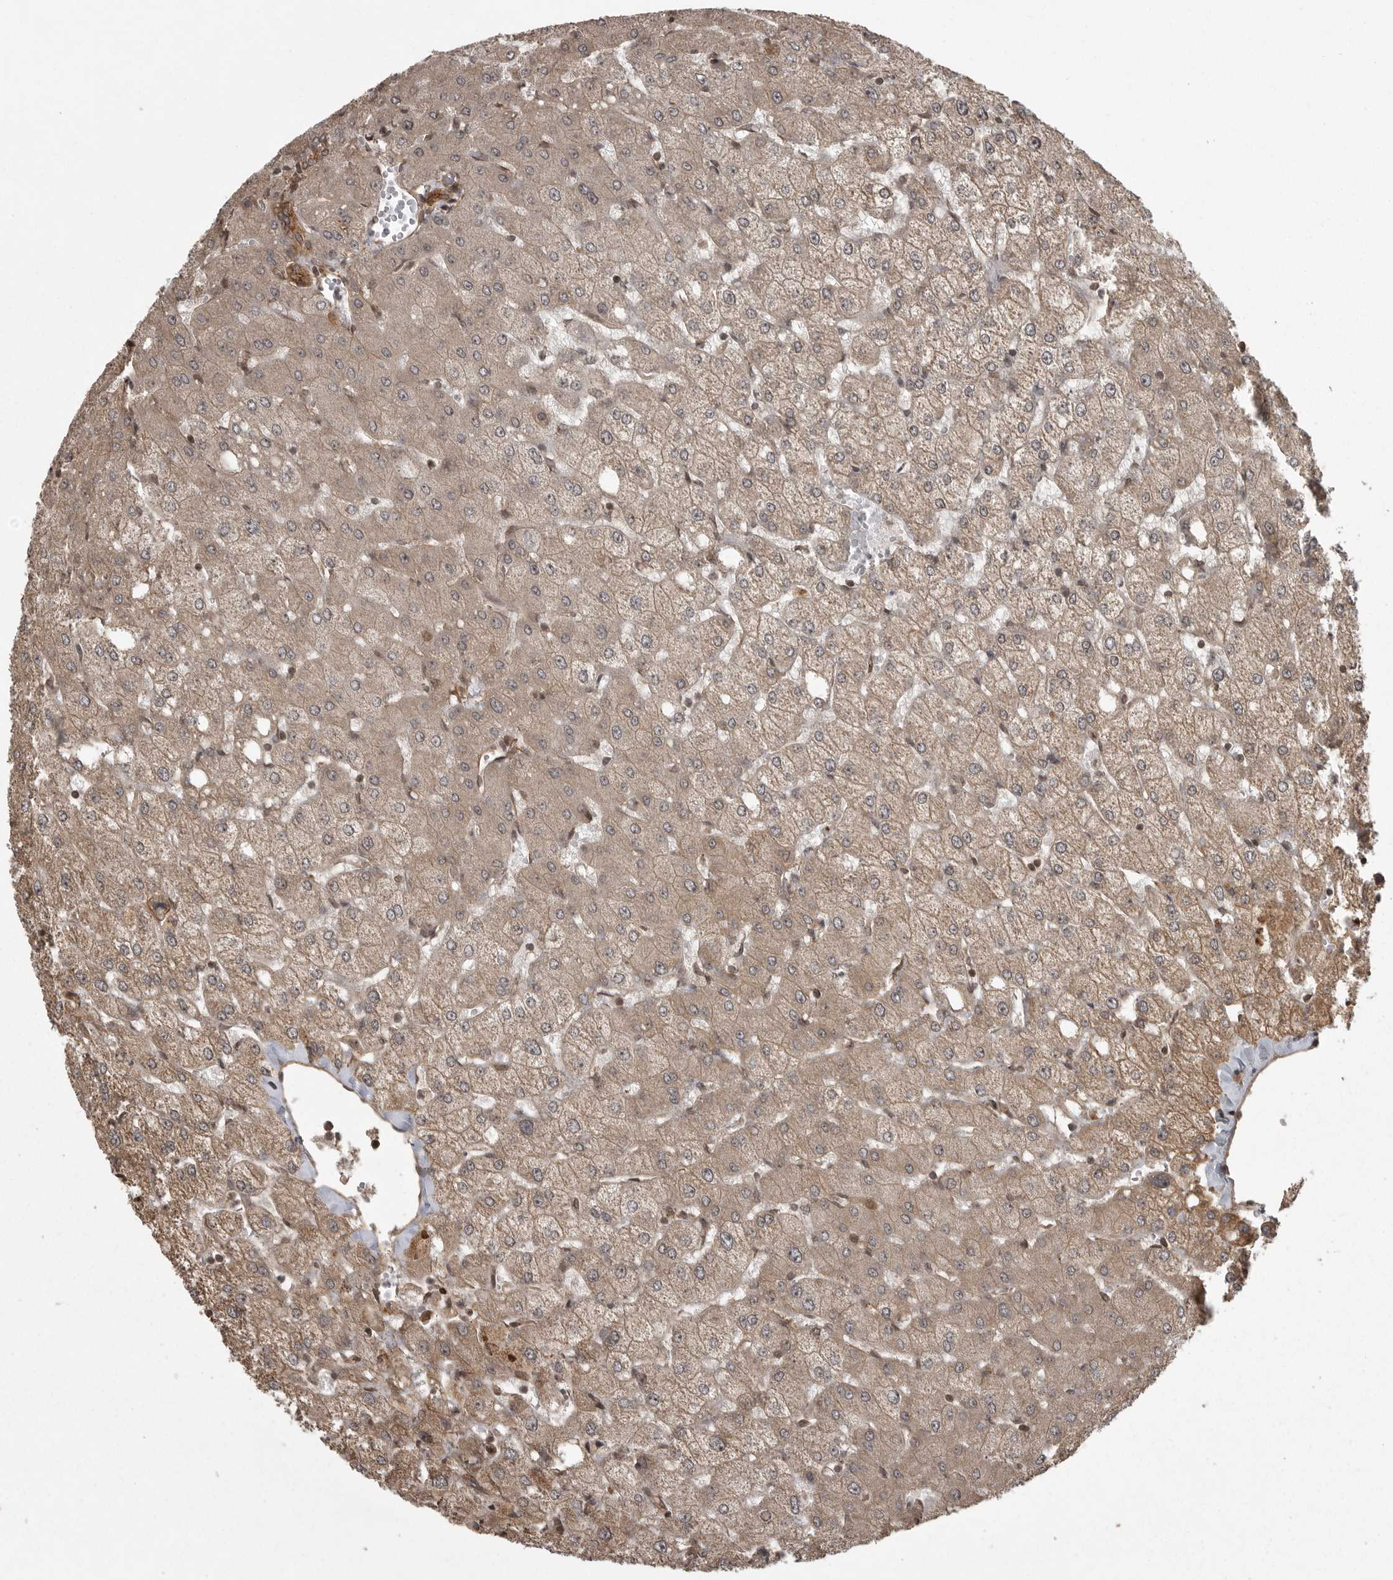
{"staining": {"intensity": "moderate", "quantity": ">75%", "location": "cytoplasmic/membranous"}, "tissue": "liver", "cell_type": "Cholangiocytes", "image_type": "normal", "snomed": [{"axis": "morphology", "description": "Normal tissue, NOS"}, {"axis": "topography", "description": "Liver"}], "caption": "This photomicrograph demonstrates immunohistochemistry (IHC) staining of benign liver, with medium moderate cytoplasmic/membranous positivity in about >75% of cholangiocytes.", "gene": "DNAJC8", "patient": {"sex": "female", "age": 54}}